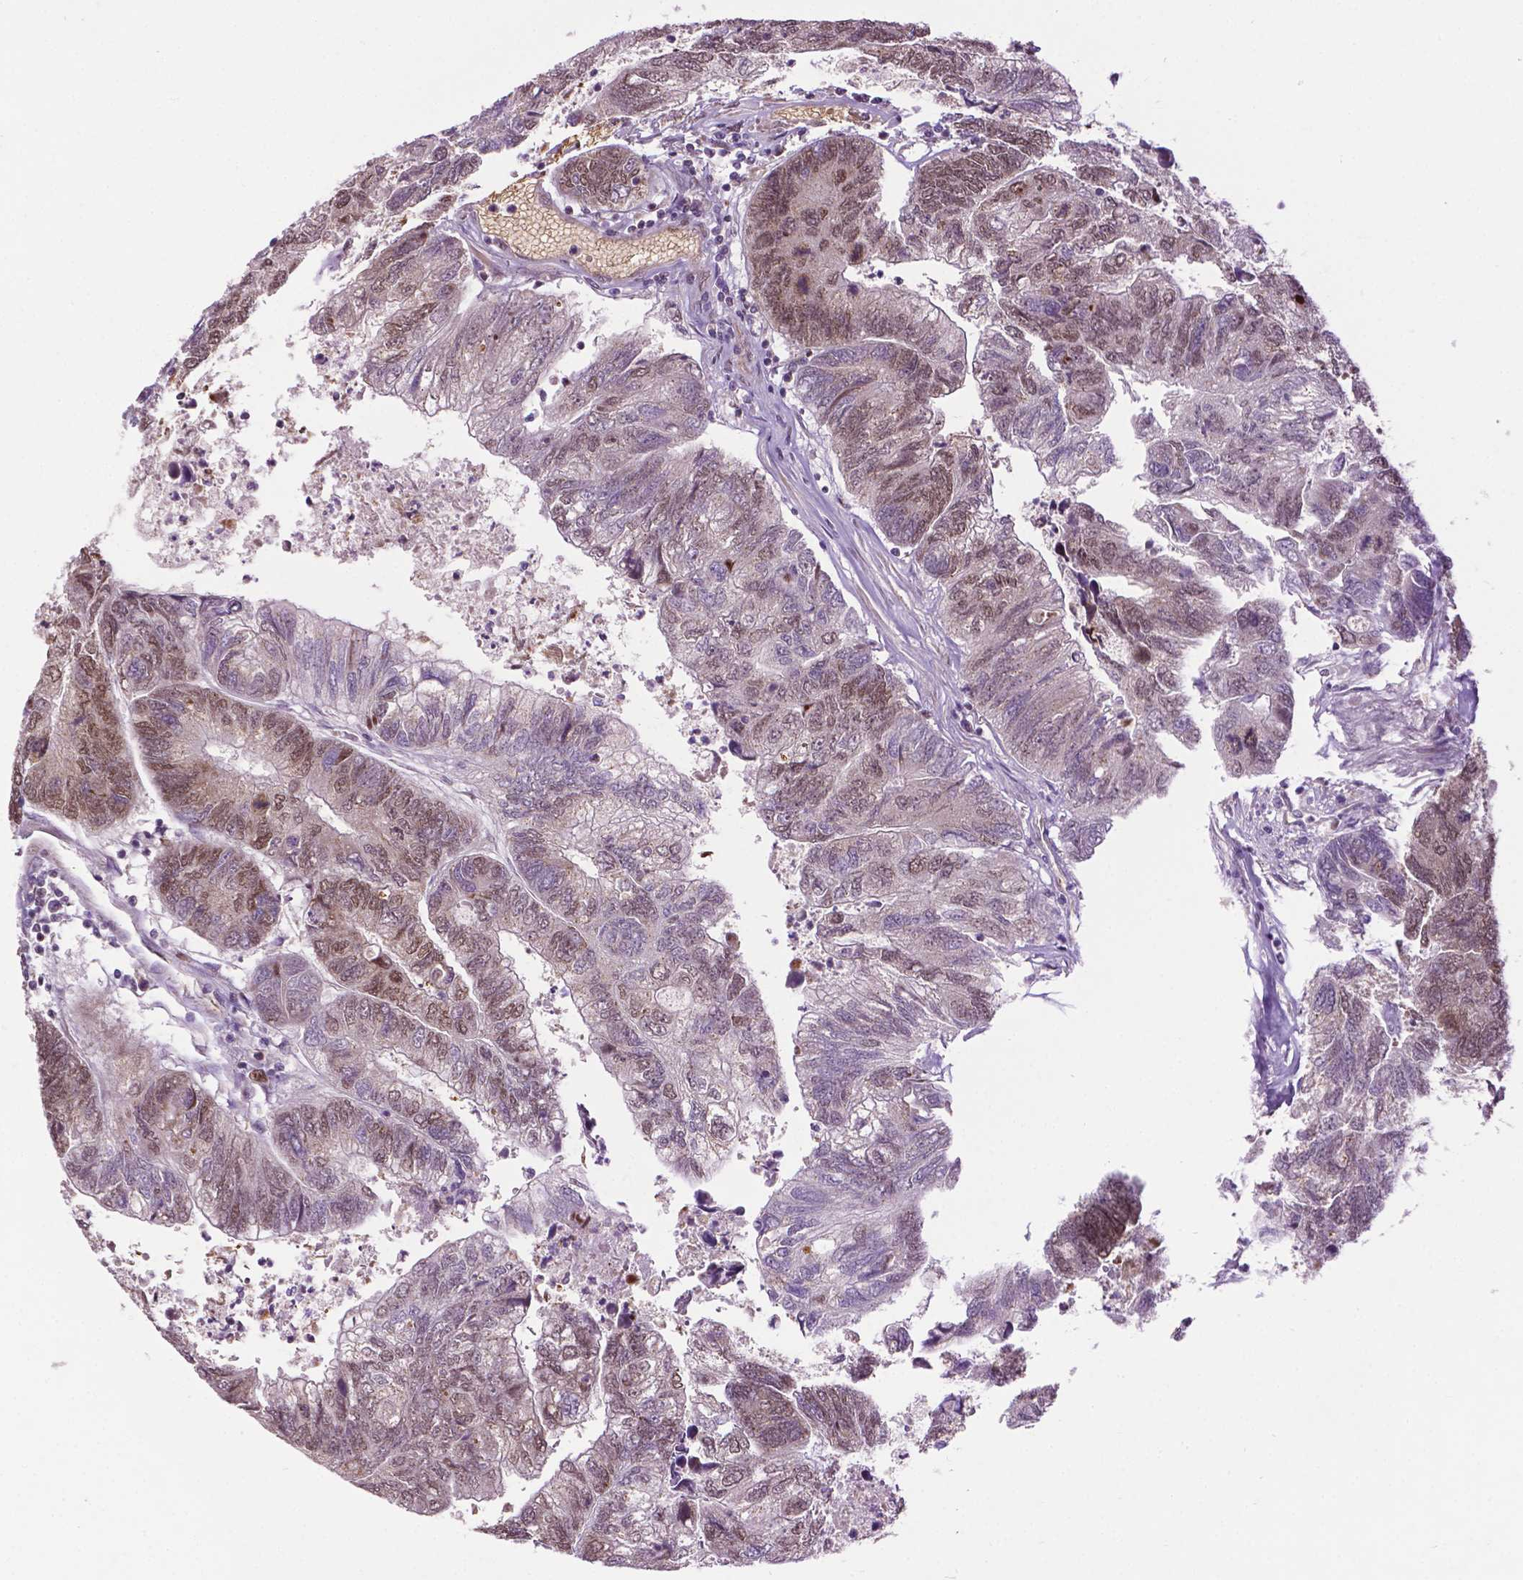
{"staining": {"intensity": "weak", "quantity": "25%-75%", "location": "nuclear"}, "tissue": "colorectal cancer", "cell_type": "Tumor cells", "image_type": "cancer", "snomed": [{"axis": "morphology", "description": "Adenocarcinoma, NOS"}, {"axis": "topography", "description": "Colon"}], "caption": "Adenocarcinoma (colorectal) was stained to show a protein in brown. There is low levels of weak nuclear staining in about 25%-75% of tumor cells. (DAB IHC with brightfield microscopy, high magnification).", "gene": "ZNF41", "patient": {"sex": "female", "age": 67}}